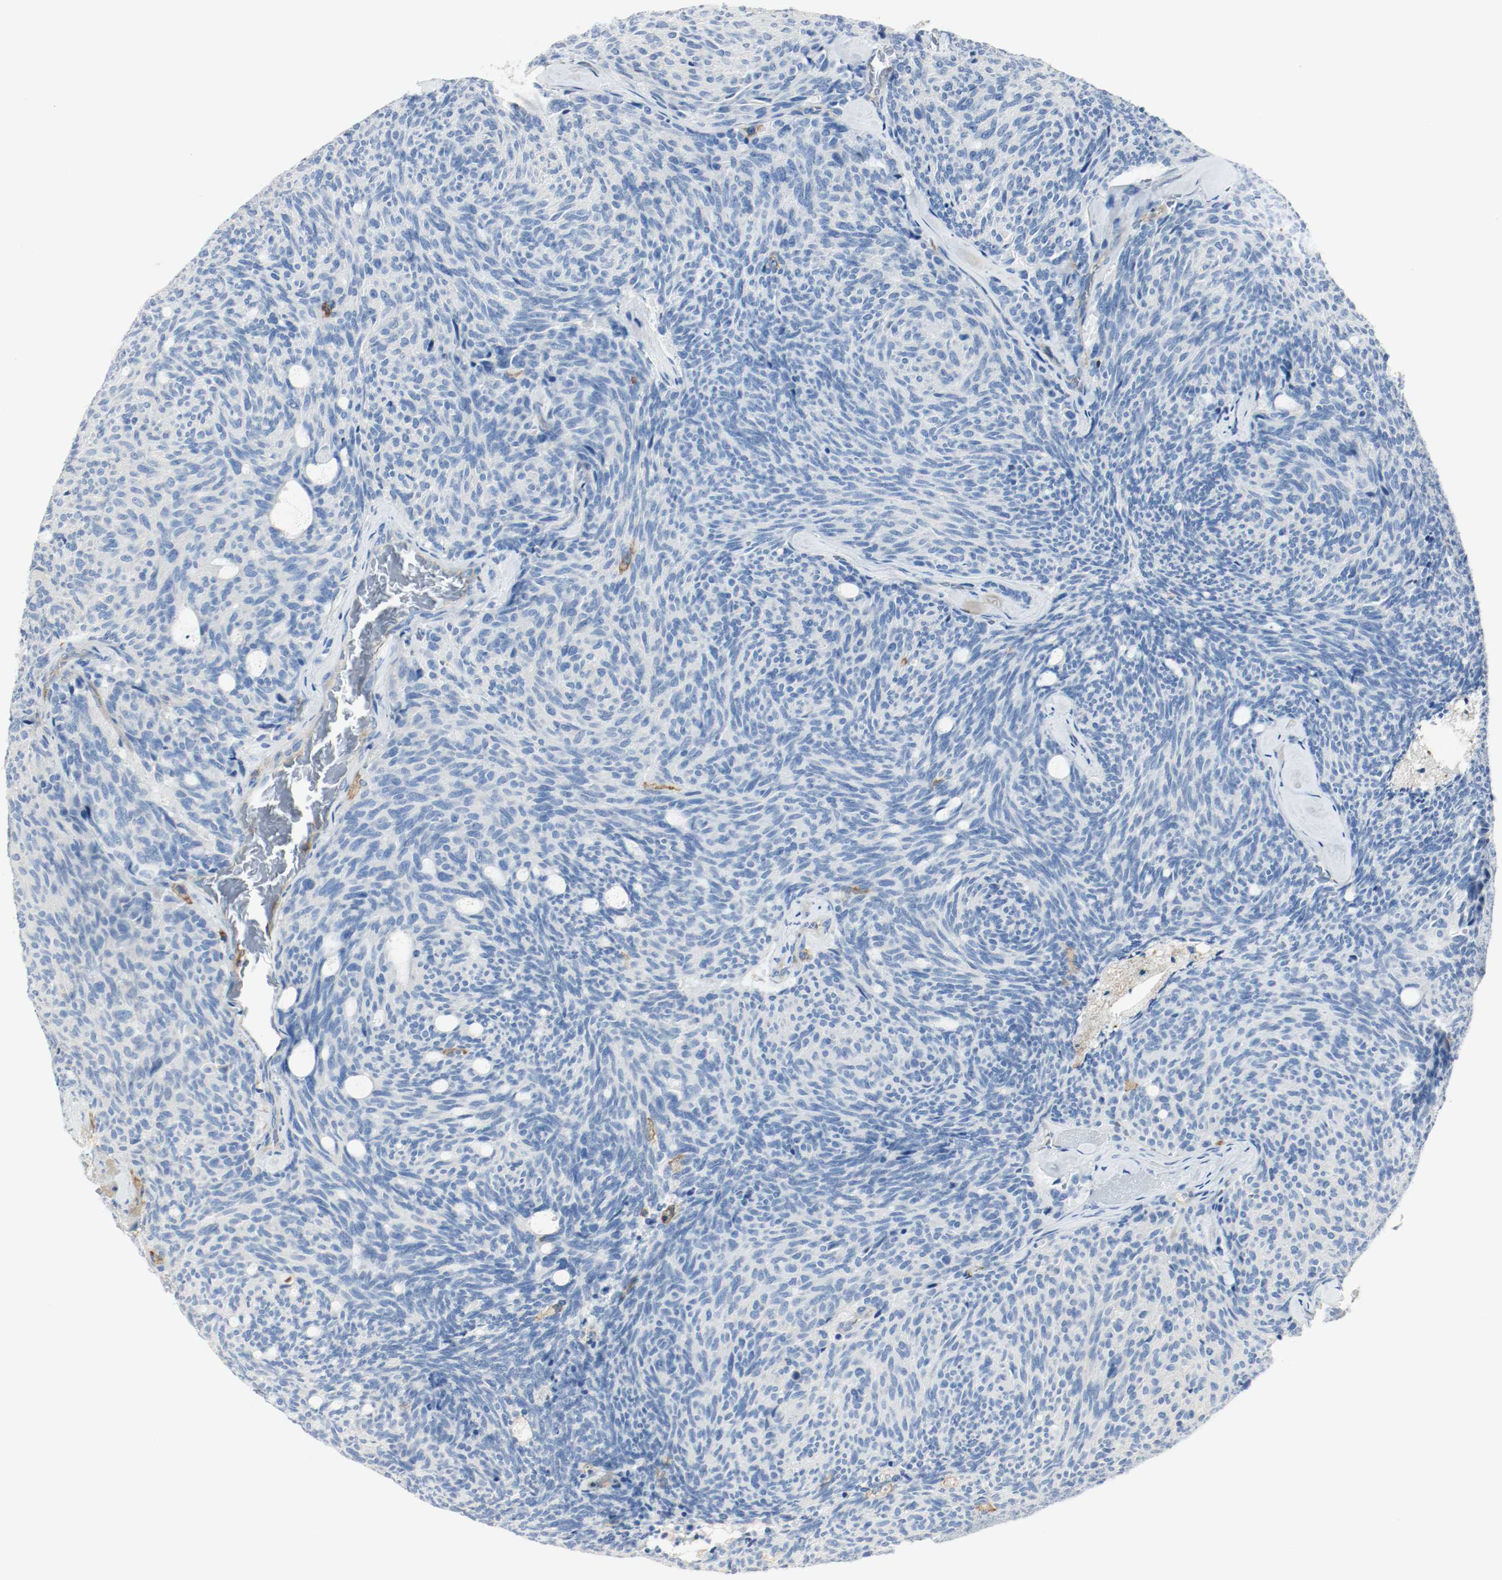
{"staining": {"intensity": "negative", "quantity": "none", "location": "none"}, "tissue": "carcinoid", "cell_type": "Tumor cells", "image_type": "cancer", "snomed": [{"axis": "morphology", "description": "Carcinoid, malignant, NOS"}, {"axis": "topography", "description": "Pancreas"}], "caption": "Tumor cells are negative for protein expression in human carcinoid (malignant).", "gene": "ARPC1B", "patient": {"sex": "female", "age": 54}}